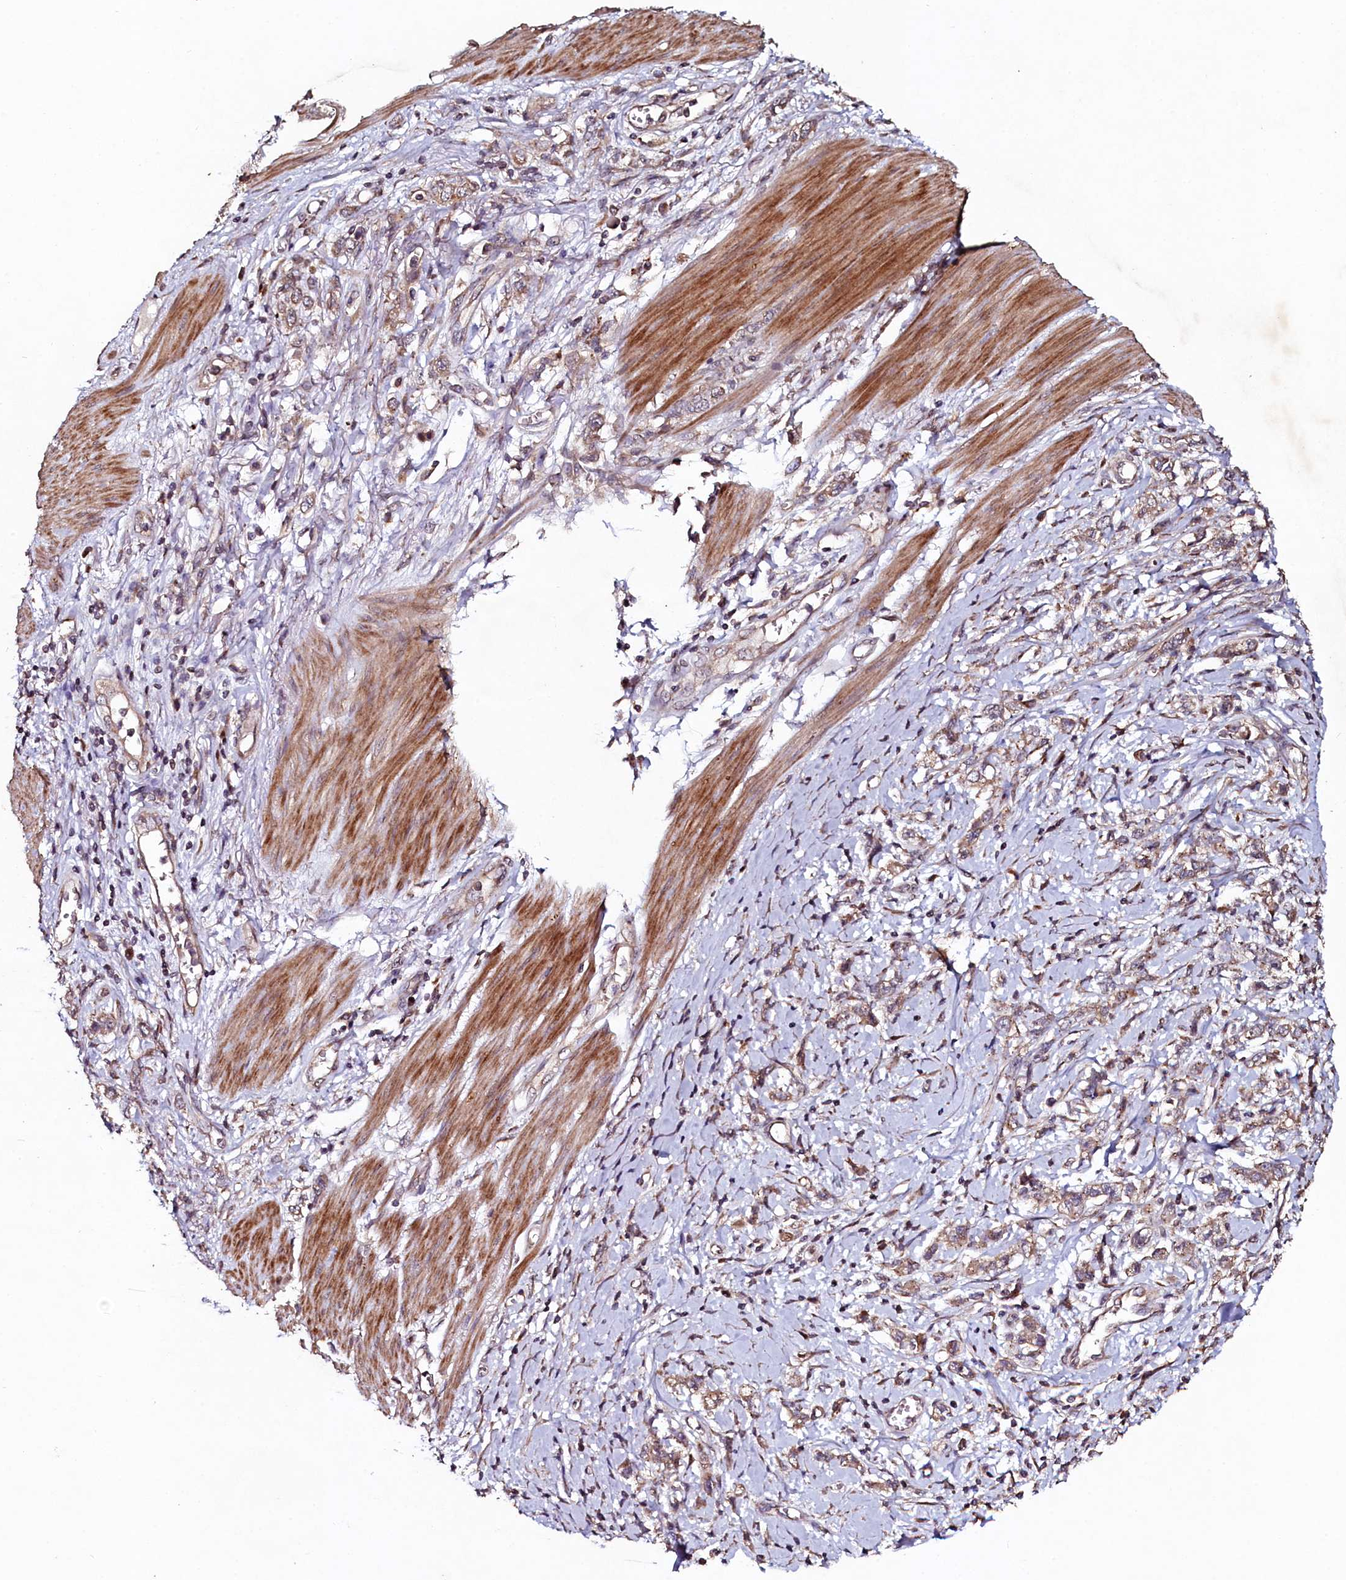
{"staining": {"intensity": "weak", "quantity": ">75%", "location": "cytoplasmic/membranous"}, "tissue": "stomach cancer", "cell_type": "Tumor cells", "image_type": "cancer", "snomed": [{"axis": "morphology", "description": "Adenocarcinoma, NOS"}, {"axis": "topography", "description": "Stomach"}], "caption": "Brown immunohistochemical staining in human stomach cancer (adenocarcinoma) shows weak cytoplasmic/membranous staining in about >75% of tumor cells.", "gene": "SEC24C", "patient": {"sex": "female", "age": 76}}